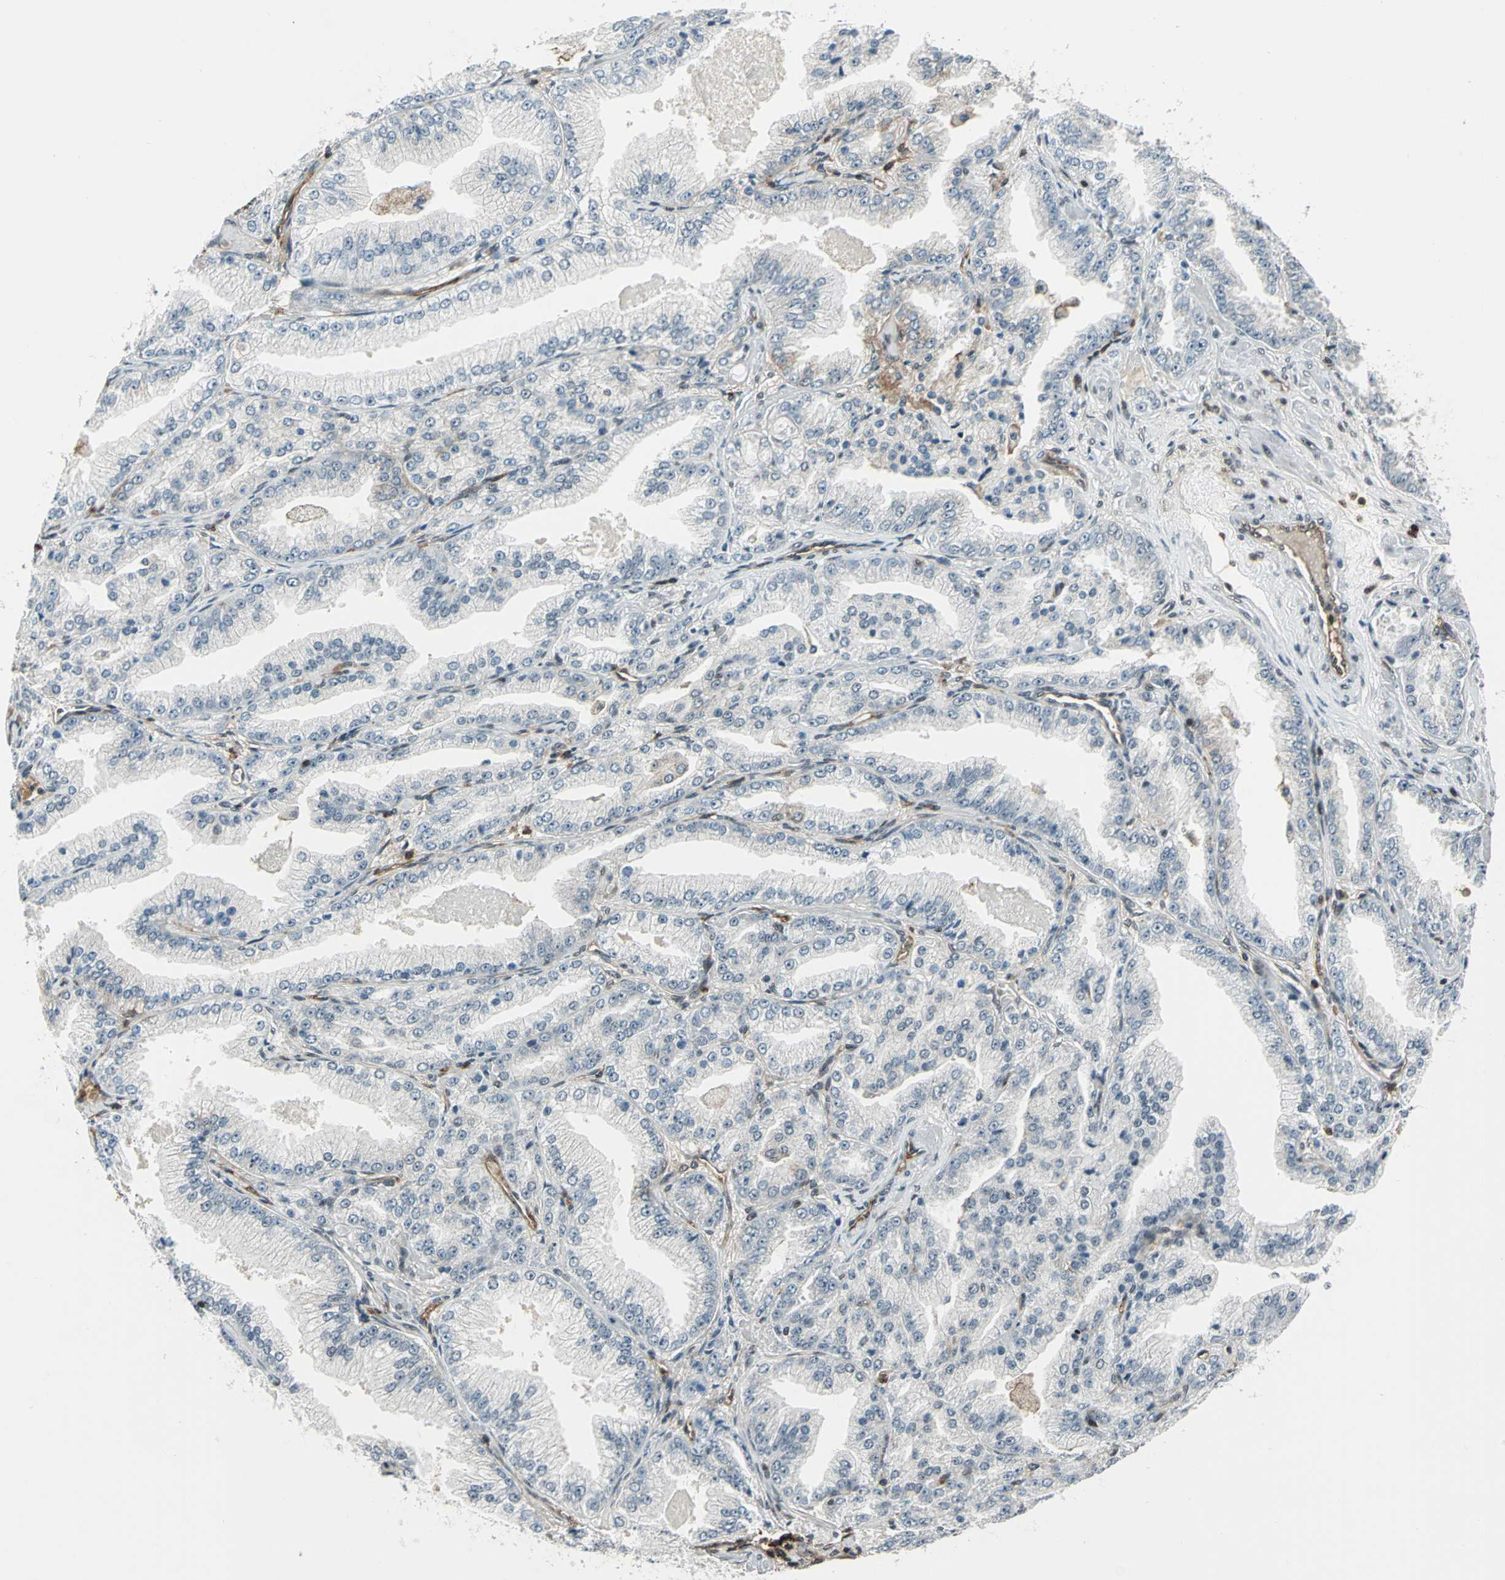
{"staining": {"intensity": "negative", "quantity": "none", "location": "none"}, "tissue": "prostate cancer", "cell_type": "Tumor cells", "image_type": "cancer", "snomed": [{"axis": "morphology", "description": "Adenocarcinoma, High grade"}, {"axis": "topography", "description": "Prostate"}], "caption": "This is a histopathology image of immunohistochemistry staining of prostate cancer, which shows no expression in tumor cells.", "gene": "NR2C2", "patient": {"sex": "male", "age": 61}}